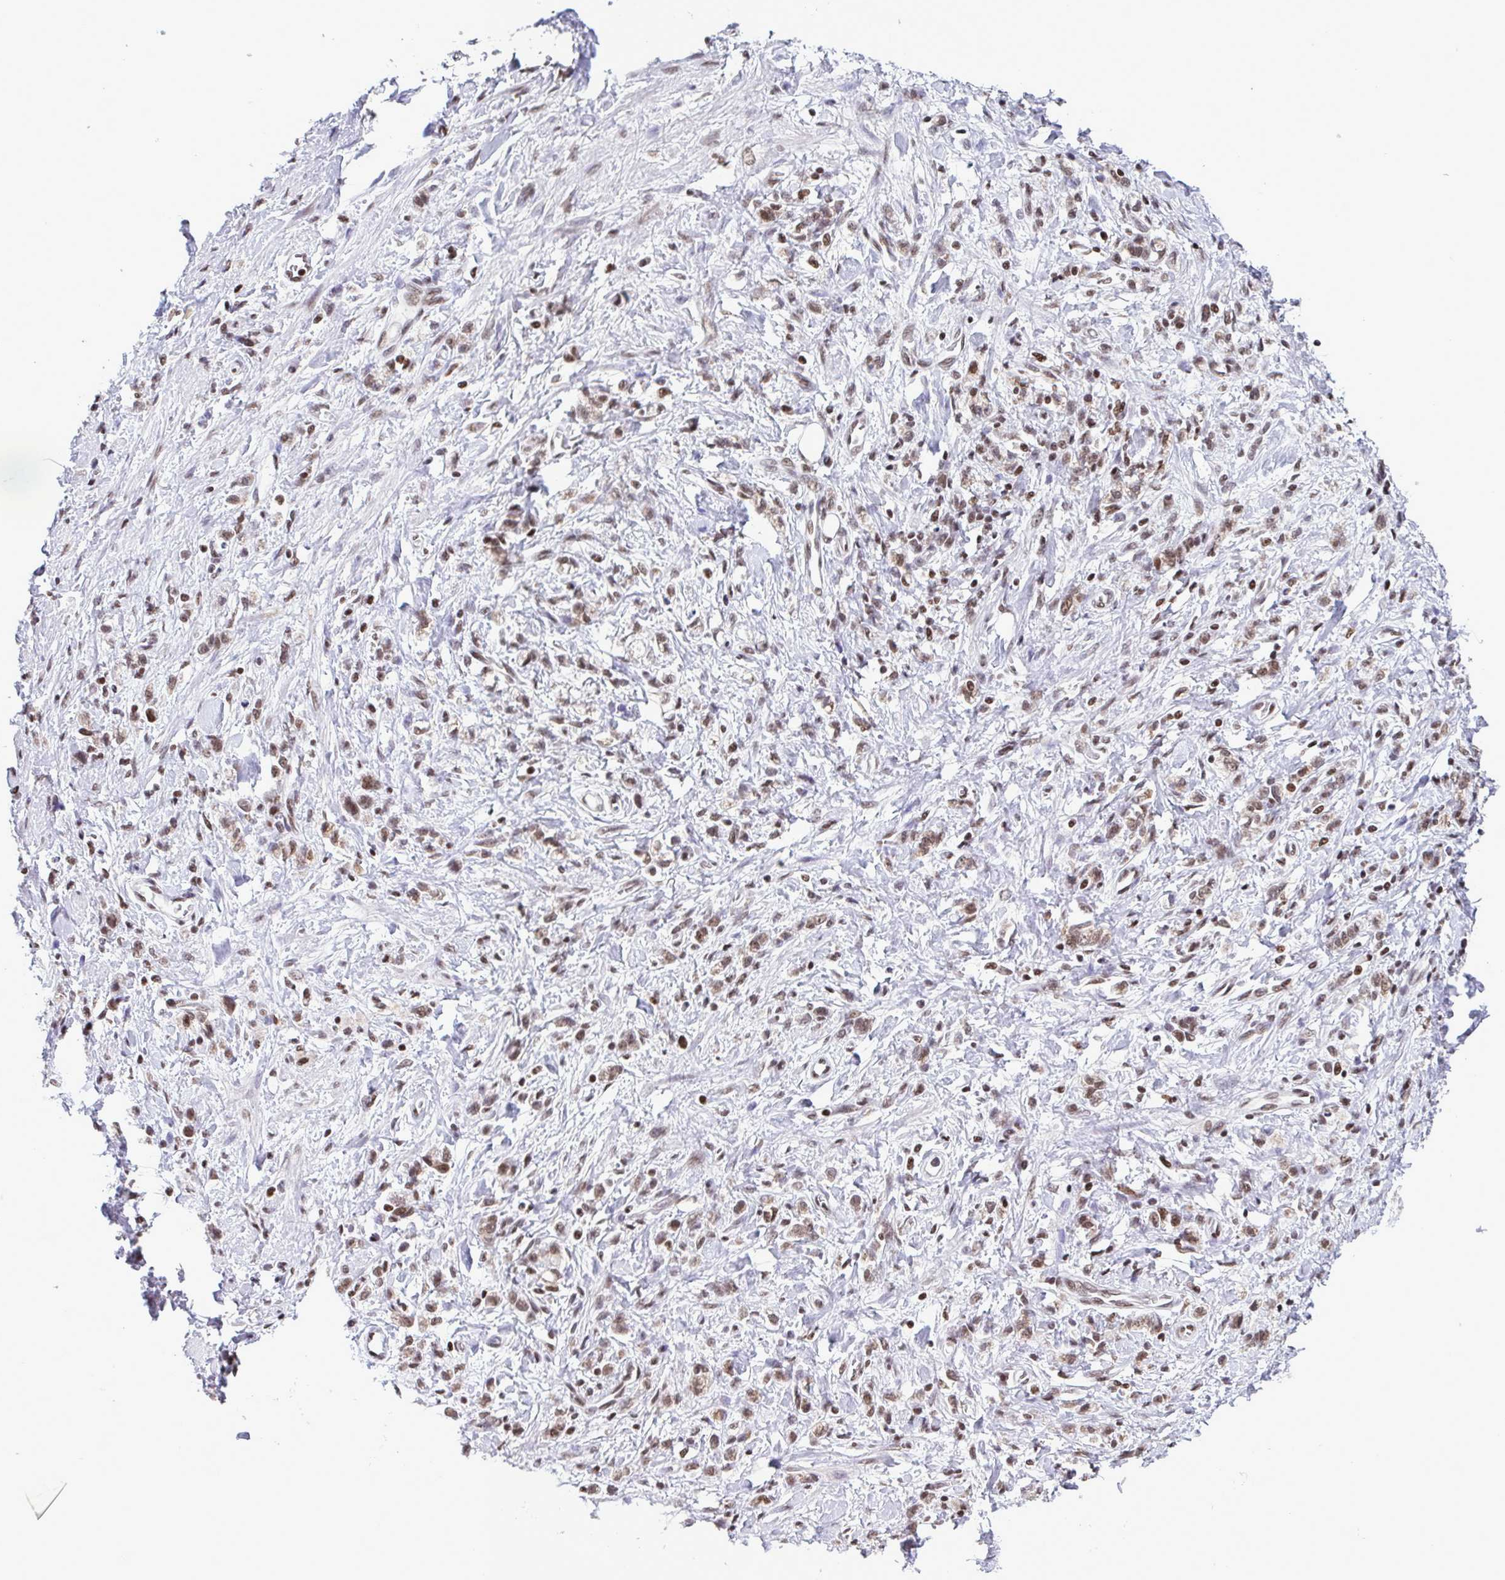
{"staining": {"intensity": "moderate", "quantity": ">75%", "location": "nuclear"}, "tissue": "stomach cancer", "cell_type": "Tumor cells", "image_type": "cancer", "snomed": [{"axis": "morphology", "description": "Adenocarcinoma, NOS"}, {"axis": "topography", "description": "Stomach"}], "caption": "This histopathology image demonstrates immunohistochemistry (IHC) staining of human stomach adenocarcinoma, with medium moderate nuclear positivity in about >75% of tumor cells.", "gene": "TIMM21", "patient": {"sex": "male", "age": 77}}